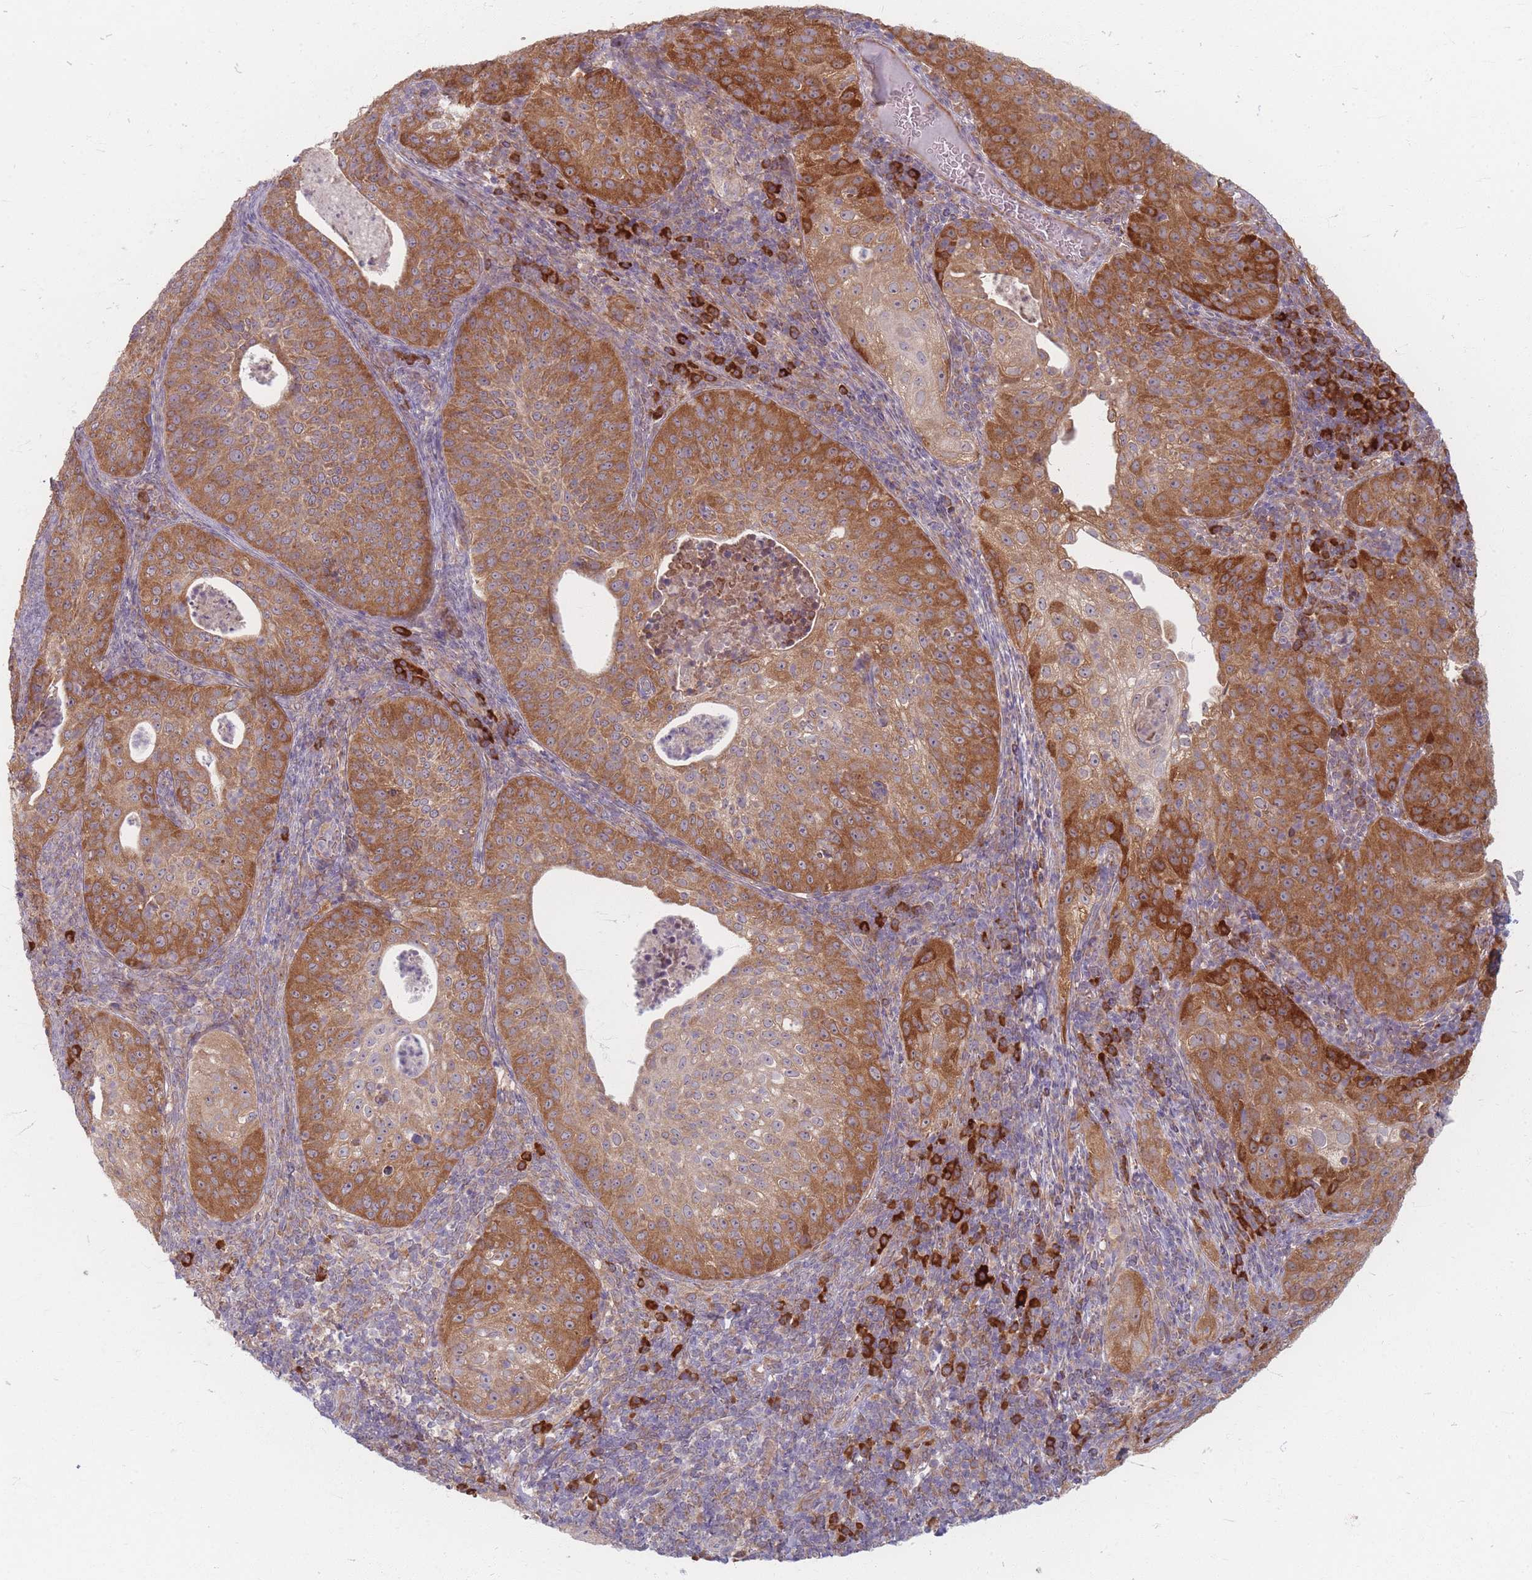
{"staining": {"intensity": "moderate", "quantity": ">75%", "location": "cytoplasmic/membranous"}, "tissue": "cervical cancer", "cell_type": "Tumor cells", "image_type": "cancer", "snomed": [{"axis": "morphology", "description": "Squamous cell carcinoma, NOS"}, {"axis": "topography", "description": "Cervix"}], "caption": "IHC photomicrograph of human cervical cancer (squamous cell carcinoma) stained for a protein (brown), which demonstrates medium levels of moderate cytoplasmic/membranous staining in approximately >75% of tumor cells.", "gene": "SMIM14", "patient": {"sex": "female", "age": 52}}